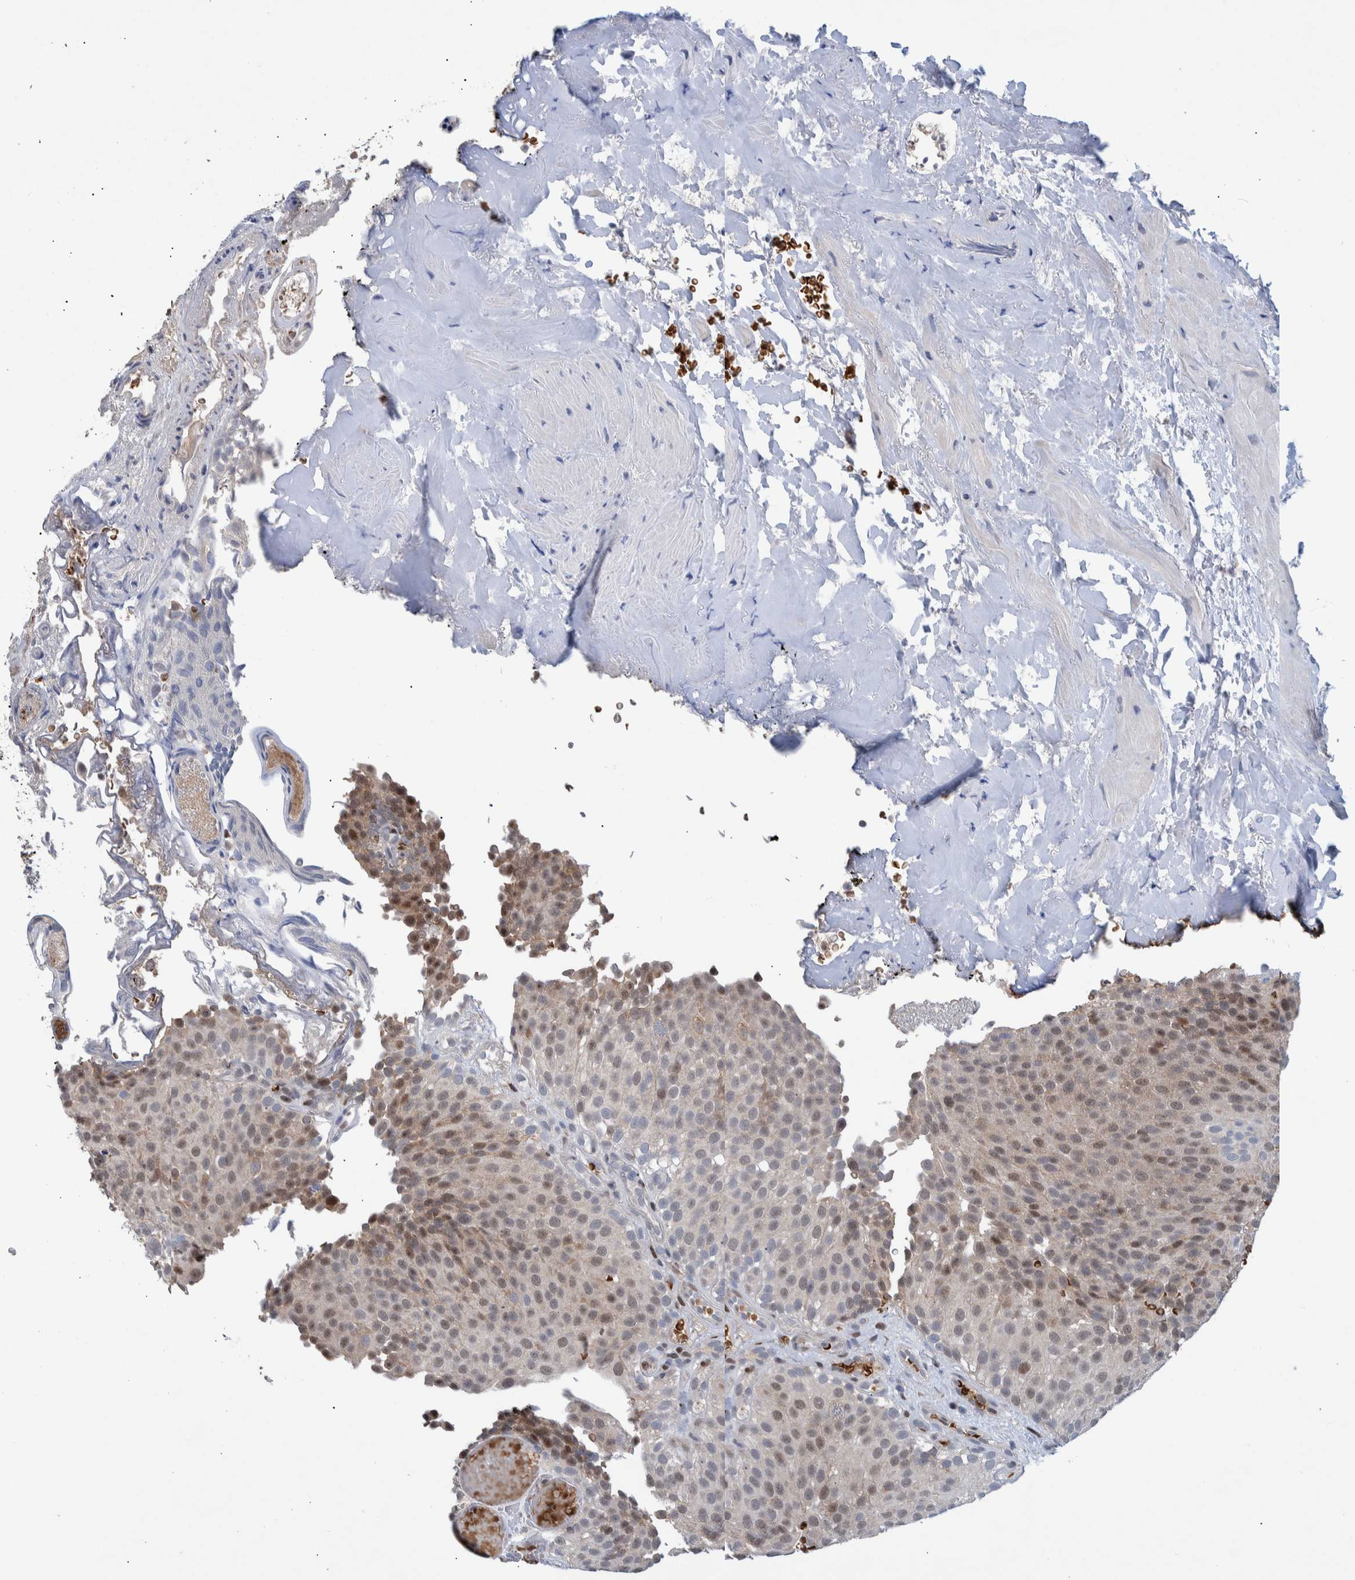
{"staining": {"intensity": "weak", "quantity": "25%-75%", "location": "nuclear"}, "tissue": "urothelial cancer", "cell_type": "Tumor cells", "image_type": "cancer", "snomed": [{"axis": "morphology", "description": "Urothelial carcinoma, Low grade"}, {"axis": "topography", "description": "Urinary bladder"}], "caption": "Brown immunohistochemical staining in human urothelial cancer displays weak nuclear expression in about 25%-75% of tumor cells. The staining was performed using DAB to visualize the protein expression in brown, while the nuclei were stained in blue with hematoxylin (Magnification: 20x).", "gene": "ESRP1", "patient": {"sex": "male", "age": 78}}